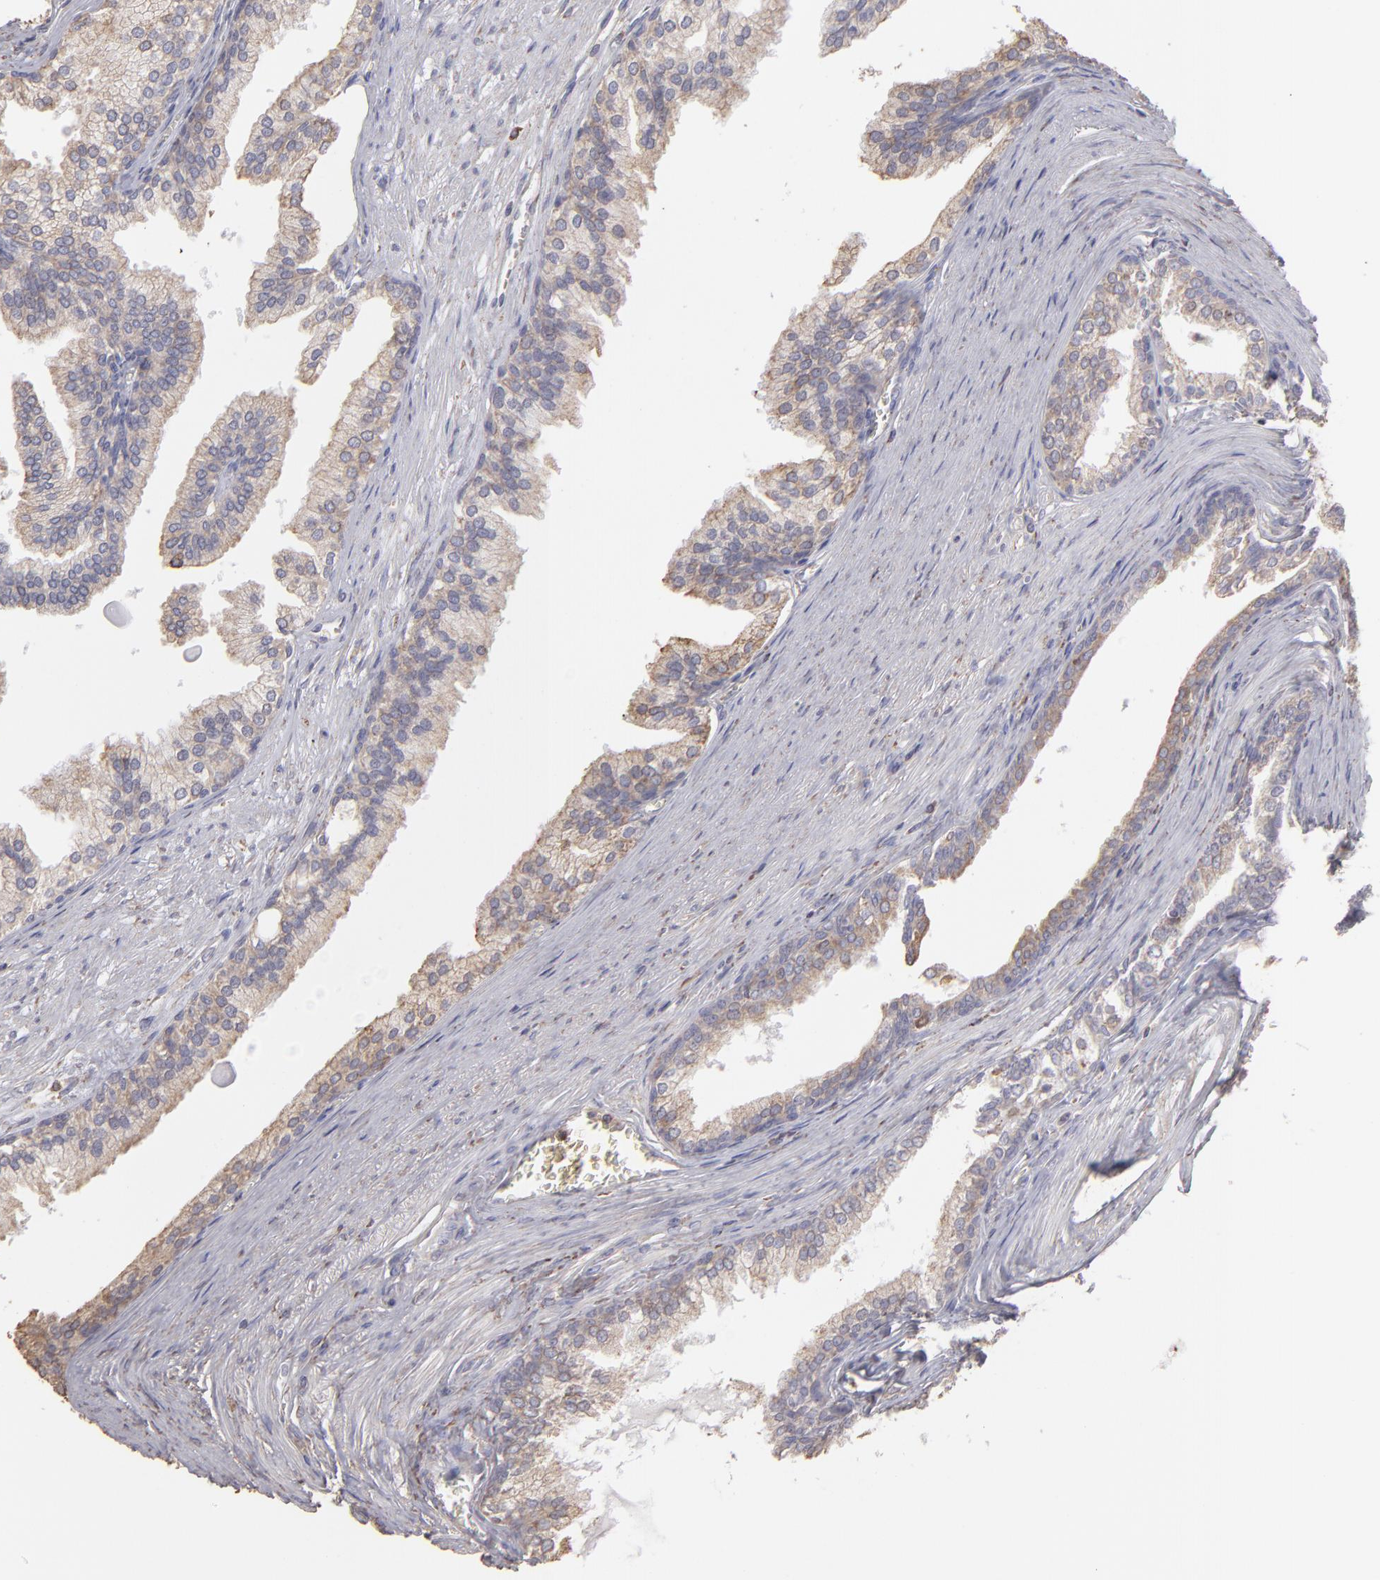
{"staining": {"intensity": "moderate", "quantity": ">75%", "location": "cytoplasmic/membranous"}, "tissue": "prostate", "cell_type": "Glandular cells", "image_type": "normal", "snomed": [{"axis": "morphology", "description": "Normal tissue, NOS"}, {"axis": "topography", "description": "Prostate"}], "caption": "Moderate cytoplasmic/membranous protein expression is present in approximately >75% of glandular cells in prostate. (Brightfield microscopy of DAB IHC at high magnification).", "gene": "CALR", "patient": {"sex": "male", "age": 68}}